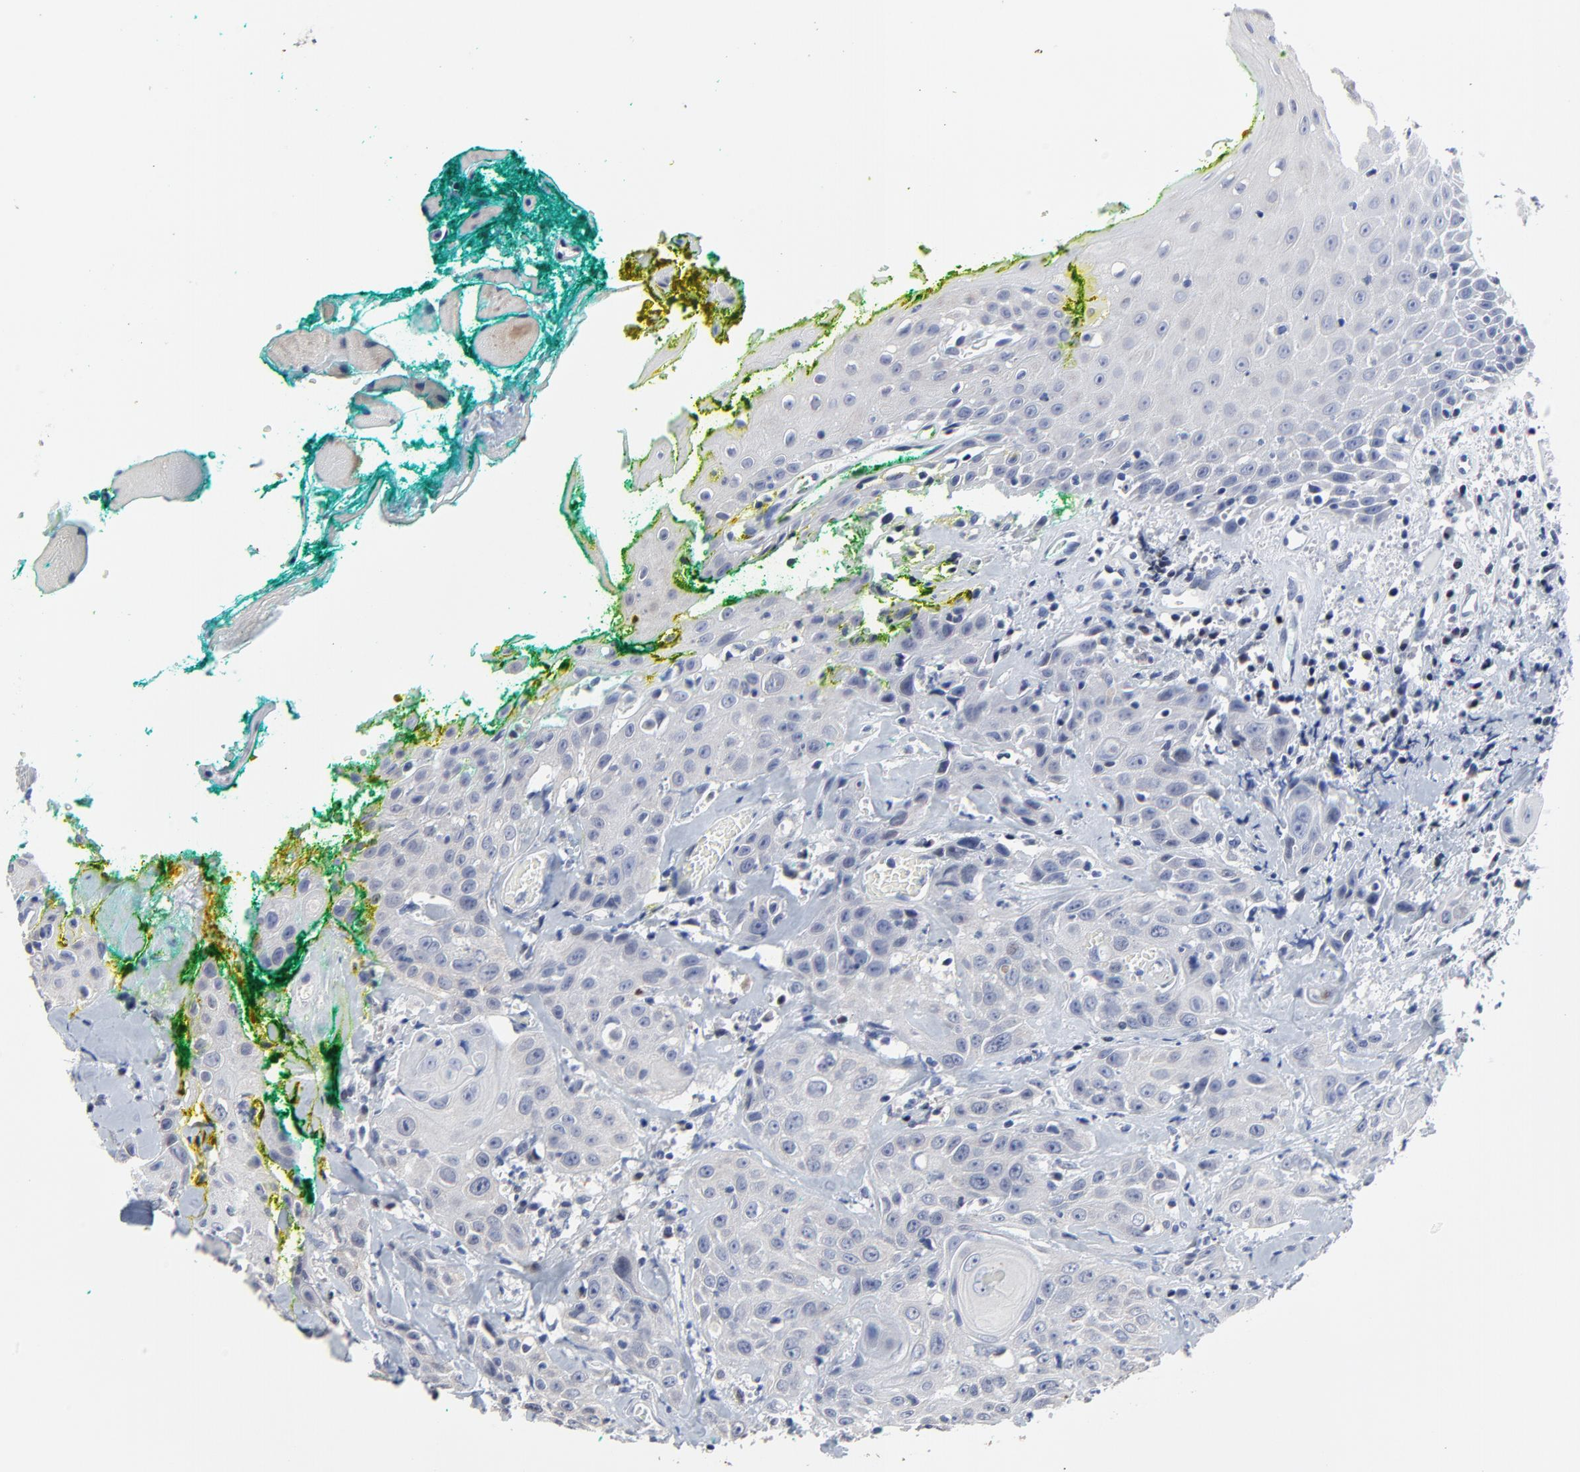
{"staining": {"intensity": "negative", "quantity": "none", "location": "none"}, "tissue": "head and neck cancer", "cell_type": "Tumor cells", "image_type": "cancer", "snomed": [{"axis": "morphology", "description": "Squamous cell carcinoma, NOS"}, {"axis": "topography", "description": "Oral tissue"}, {"axis": "topography", "description": "Head-Neck"}], "caption": "This is an immunohistochemistry (IHC) micrograph of human head and neck cancer (squamous cell carcinoma). There is no positivity in tumor cells.", "gene": "LNX1", "patient": {"sex": "female", "age": 82}}